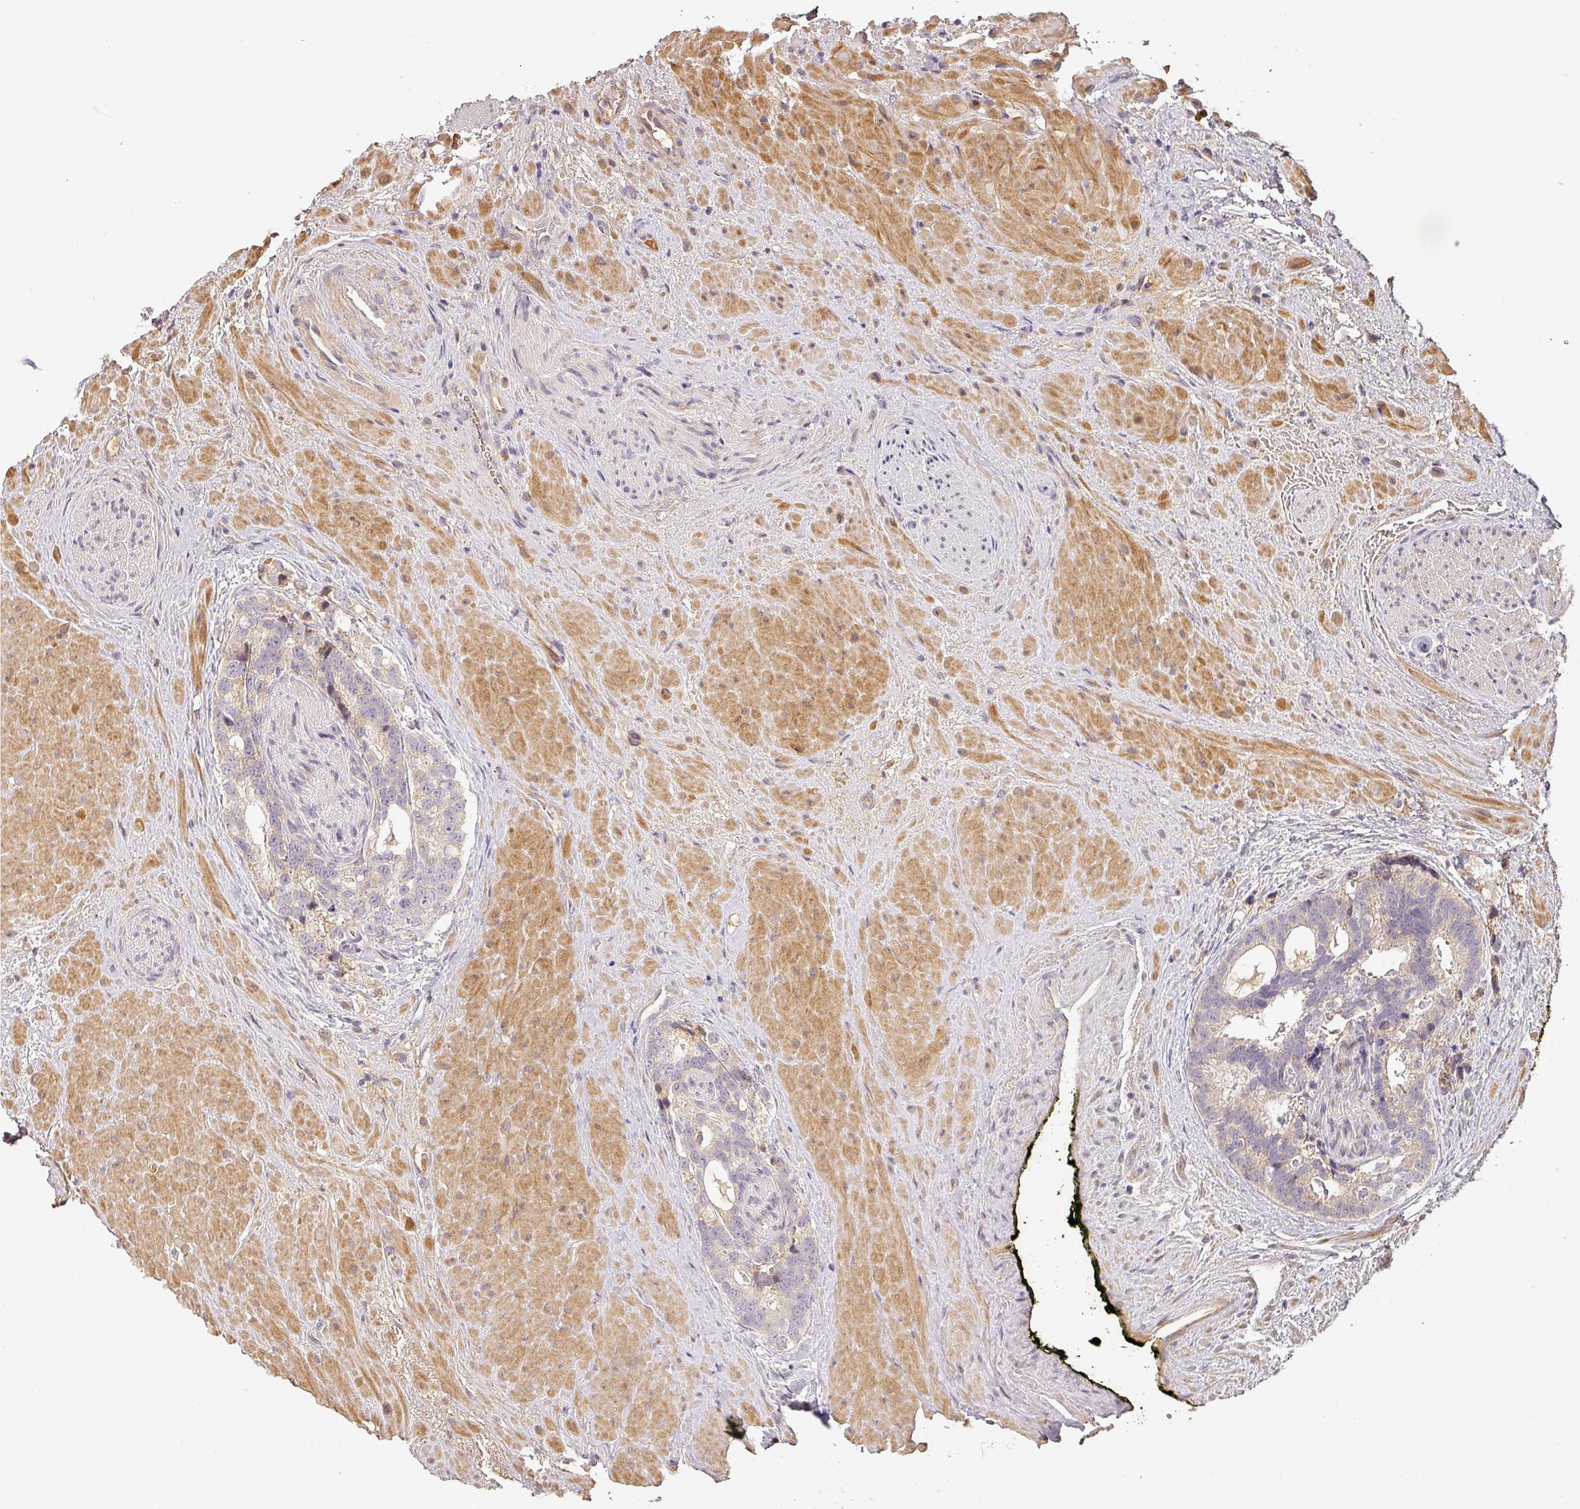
{"staining": {"intensity": "negative", "quantity": "none", "location": "none"}, "tissue": "prostate cancer", "cell_type": "Tumor cells", "image_type": "cancer", "snomed": [{"axis": "morphology", "description": "Adenocarcinoma, High grade"}, {"axis": "topography", "description": "Prostate"}], "caption": "Tumor cells show no significant expression in prostate cancer.", "gene": "BPIFB3", "patient": {"sex": "male", "age": 74}}